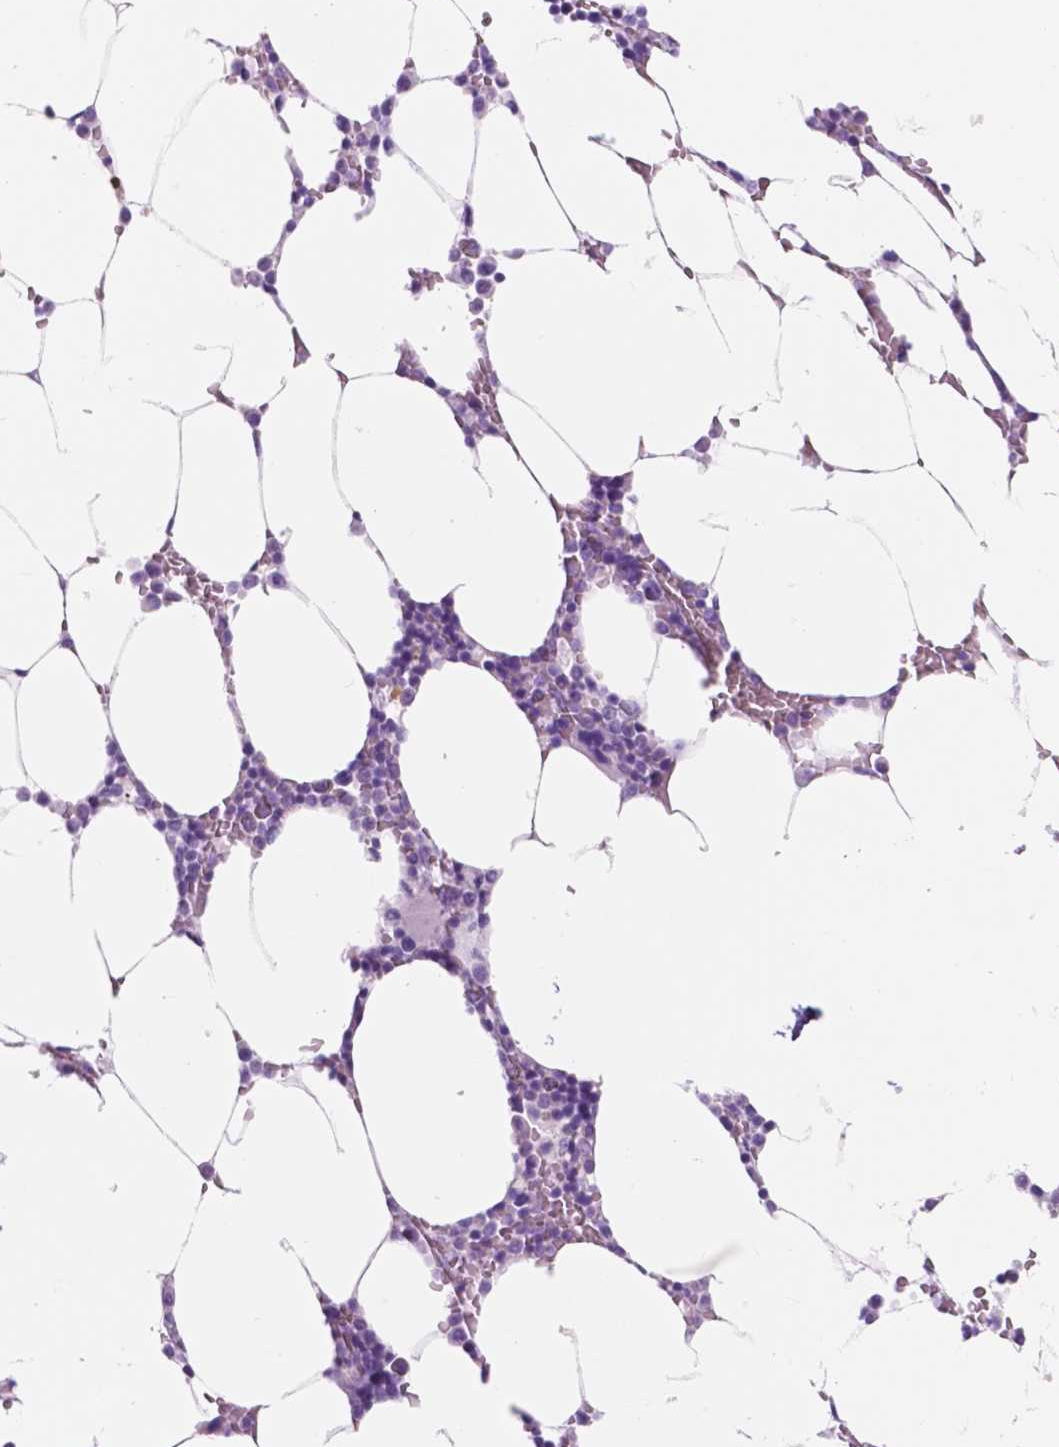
{"staining": {"intensity": "negative", "quantity": "none", "location": "none"}, "tissue": "bone marrow", "cell_type": "Hematopoietic cells", "image_type": "normal", "snomed": [{"axis": "morphology", "description": "Normal tissue, NOS"}, {"axis": "topography", "description": "Bone marrow"}], "caption": "This is an immunohistochemistry (IHC) image of normal bone marrow. There is no expression in hematopoietic cells.", "gene": "CUZD1", "patient": {"sex": "female", "age": 52}}